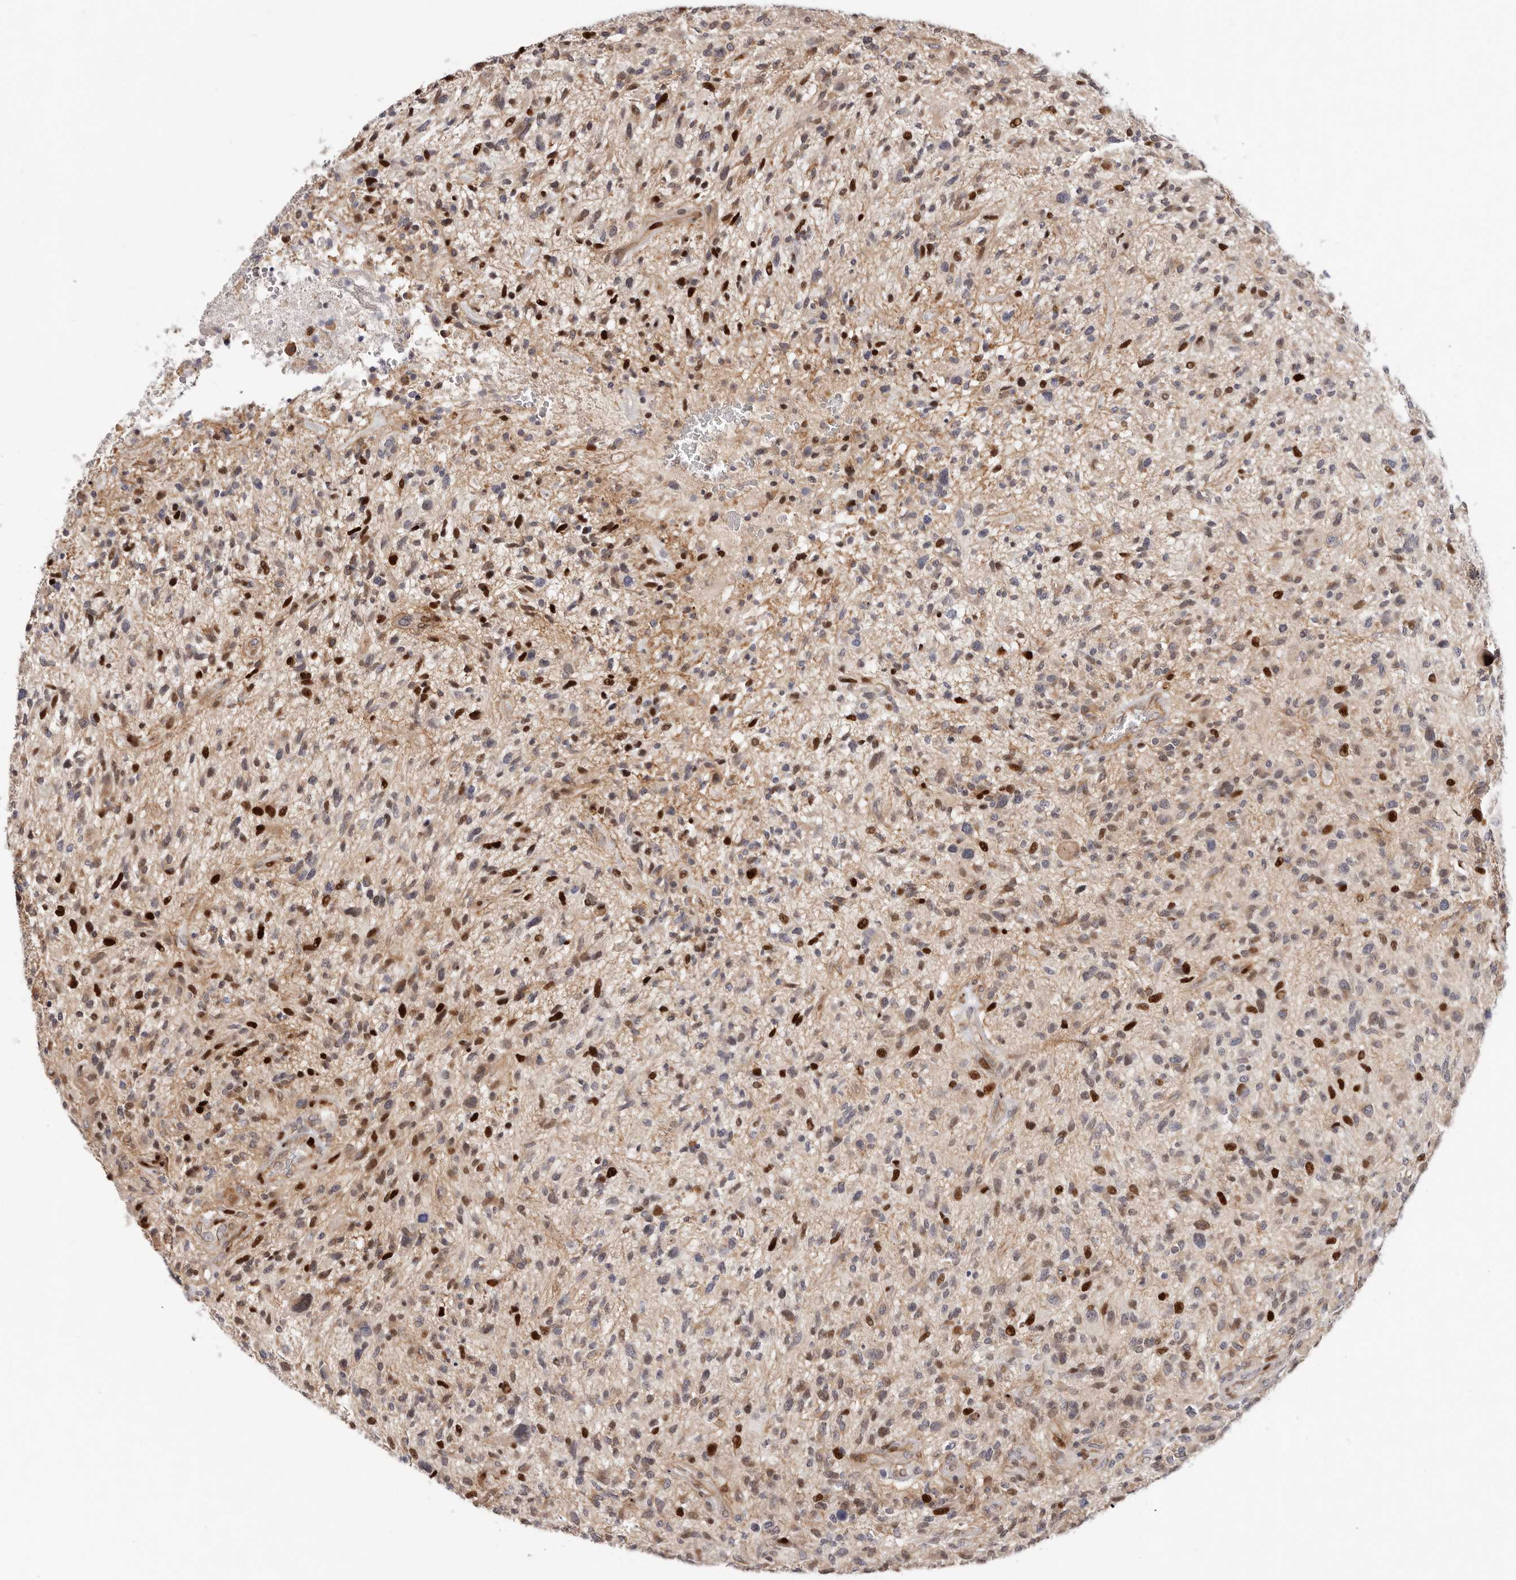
{"staining": {"intensity": "strong", "quantity": "25%-75%", "location": "cytoplasmic/membranous,nuclear"}, "tissue": "glioma", "cell_type": "Tumor cells", "image_type": "cancer", "snomed": [{"axis": "morphology", "description": "Glioma, malignant, High grade"}, {"axis": "topography", "description": "Brain"}], "caption": "IHC (DAB) staining of high-grade glioma (malignant) displays strong cytoplasmic/membranous and nuclear protein positivity in about 25%-75% of tumor cells. (brown staining indicates protein expression, while blue staining denotes nuclei).", "gene": "EPHX3", "patient": {"sex": "male", "age": 47}}